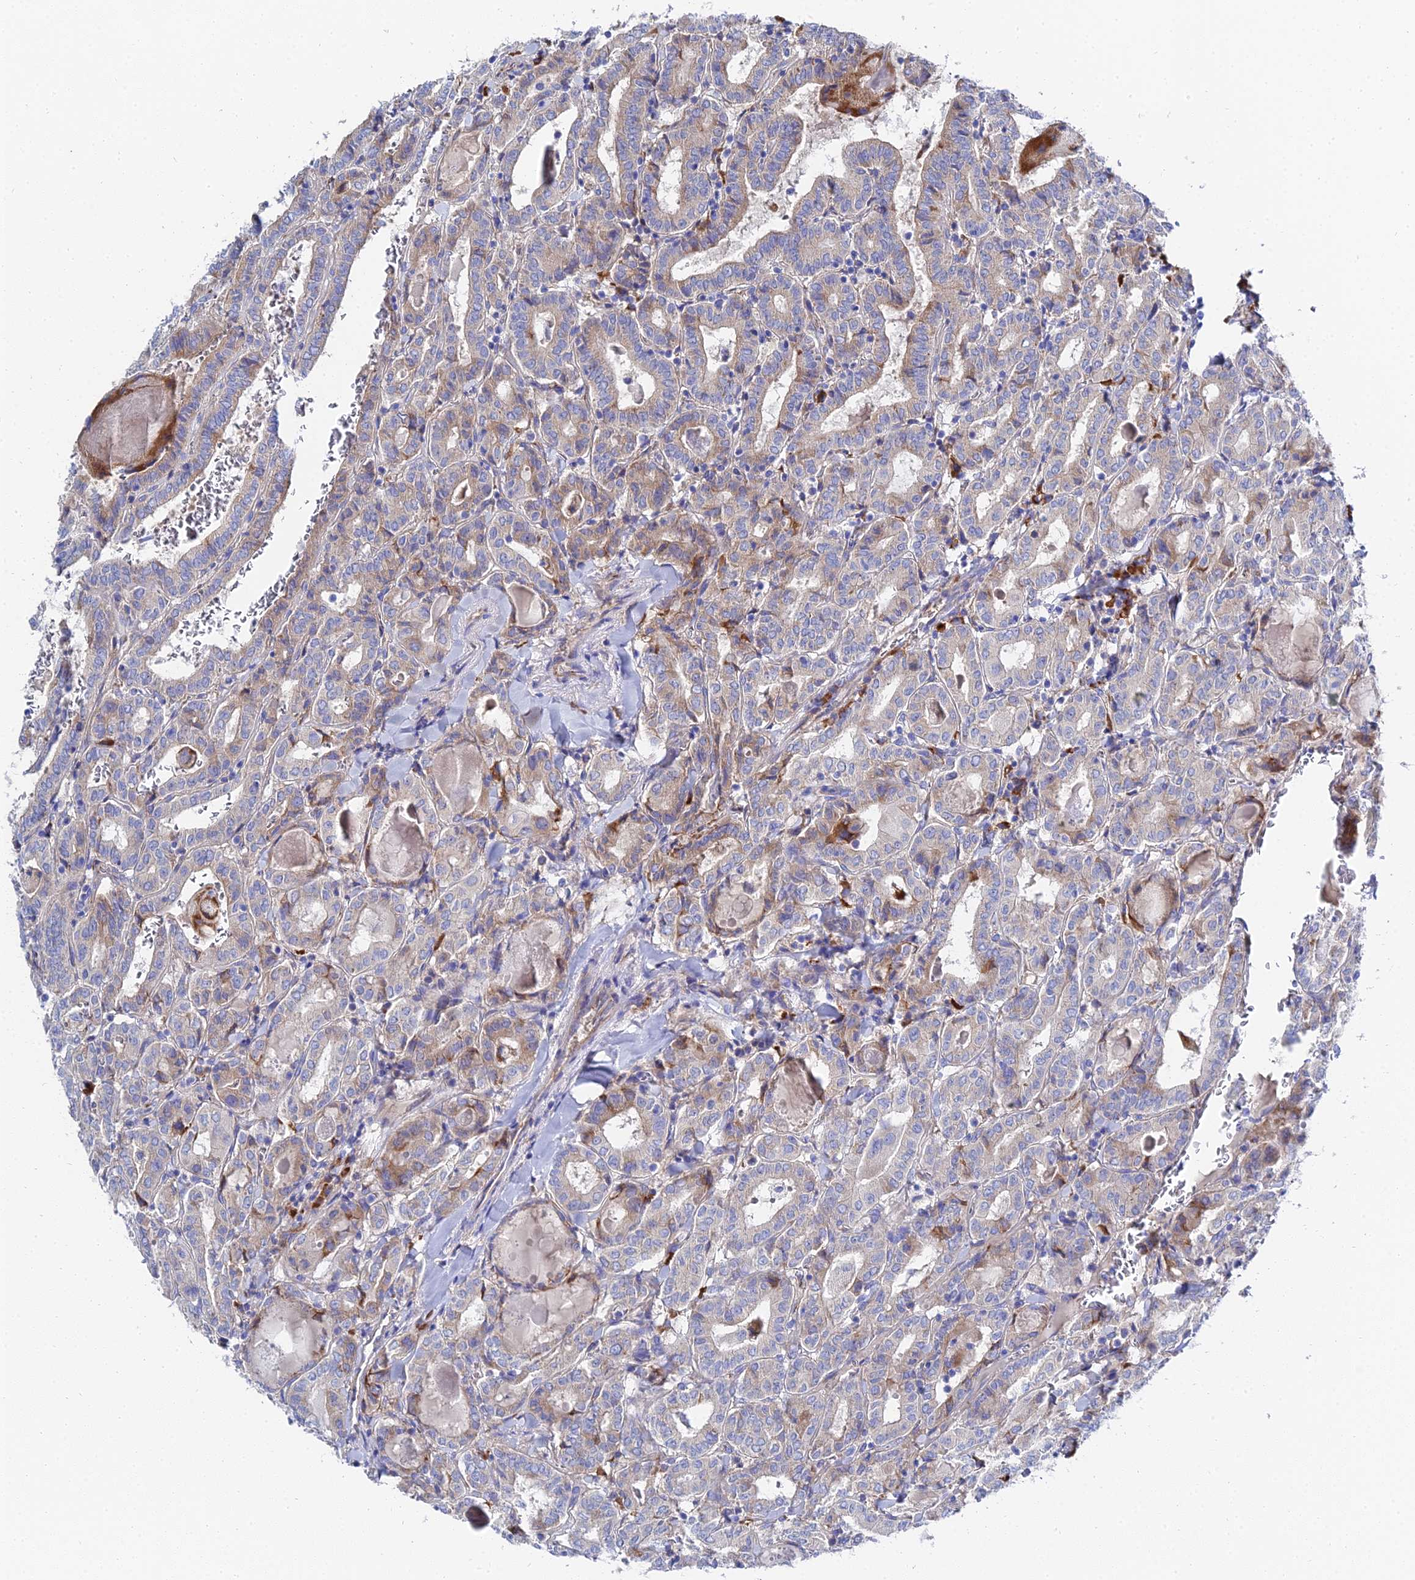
{"staining": {"intensity": "weak", "quantity": "25%-75%", "location": "cytoplasmic/membranous"}, "tissue": "thyroid cancer", "cell_type": "Tumor cells", "image_type": "cancer", "snomed": [{"axis": "morphology", "description": "Papillary adenocarcinoma, NOS"}, {"axis": "topography", "description": "Thyroid gland"}], "caption": "Immunohistochemistry (IHC) photomicrograph of neoplastic tissue: human thyroid papillary adenocarcinoma stained using IHC displays low levels of weak protein expression localized specifically in the cytoplasmic/membranous of tumor cells, appearing as a cytoplasmic/membranous brown color.", "gene": "PTTG1", "patient": {"sex": "female", "age": 72}}